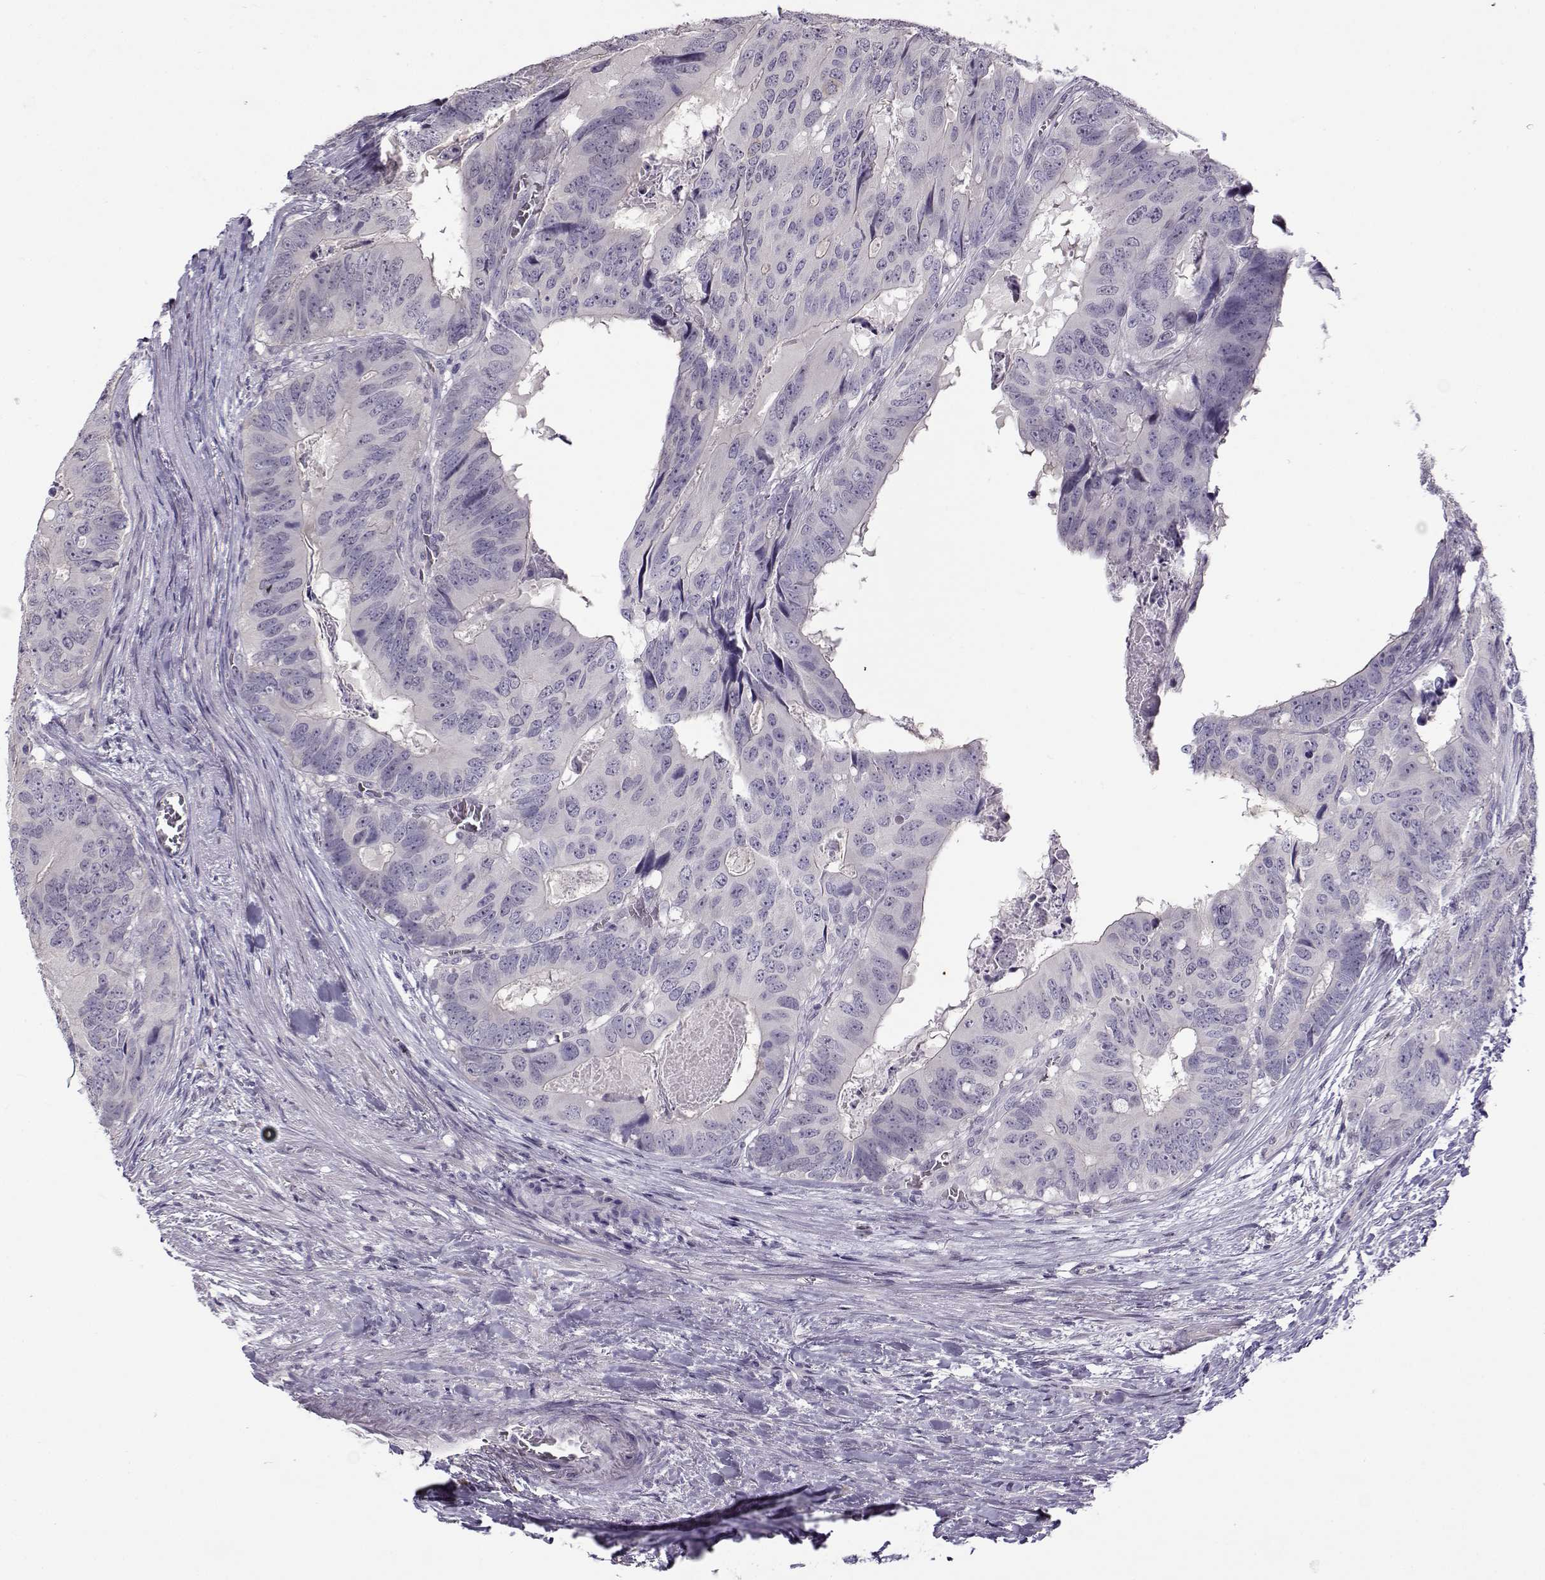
{"staining": {"intensity": "negative", "quantity": "none", "location": "none"}, "tissue": "colorectal cancer", "cell_type": "Tumor cells", "image_type": "cancer", "snomed": [{"axis": "morphology", "description": "Adenocarcinoma, NOS"}, {"axis": "topography", "description": "Colon"}], "caption": "Tumor cells are negative for brown protein staining in colorectal cancer (adenocarcinoma).", "gene": "TEX55", "patient": {"sex": "male", "age": 79}}